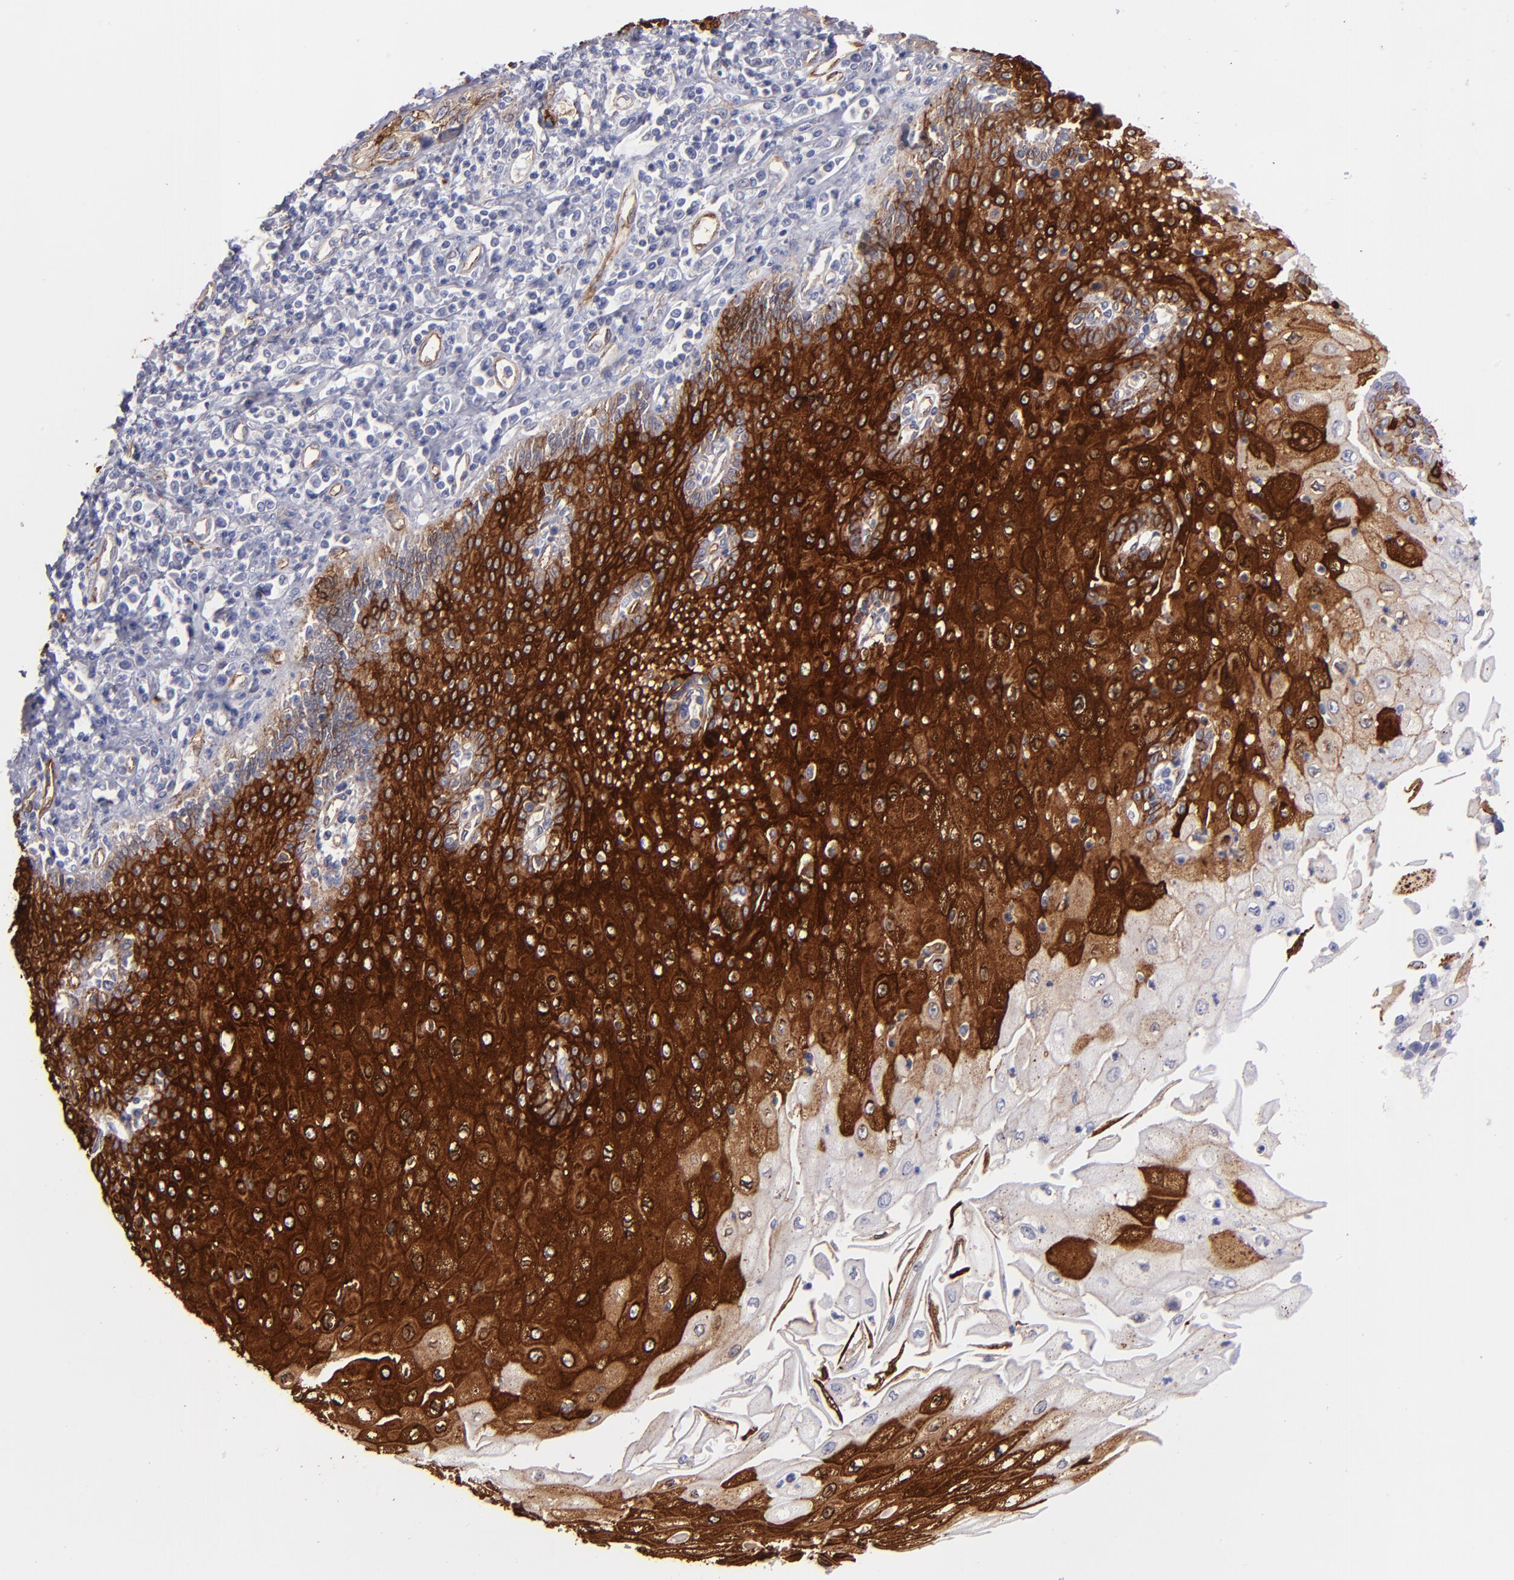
{"staining": {"intensity": "strong", "quantity": ">75%", "location": "cytoplasmic/membranous"}, "tissue": "esophagus", "cell_type": "Squamous epithelial cells", "image_type": "normal", "snomed": [{"axis": "morphology", "description": "Normal tissue, NOS"}, {"axis": "topography", "description": "Esophagus"}], "caption": "A high amount of strong cytoplasmic/membranous expression is identified in approximately >75% of squamous epithelial cells in benign esophagus. (Brightfield microscopy of DAB IHC at high magnification).", "gene": "AHNAK2", "patient": {"sex": "male", "age": 65}}